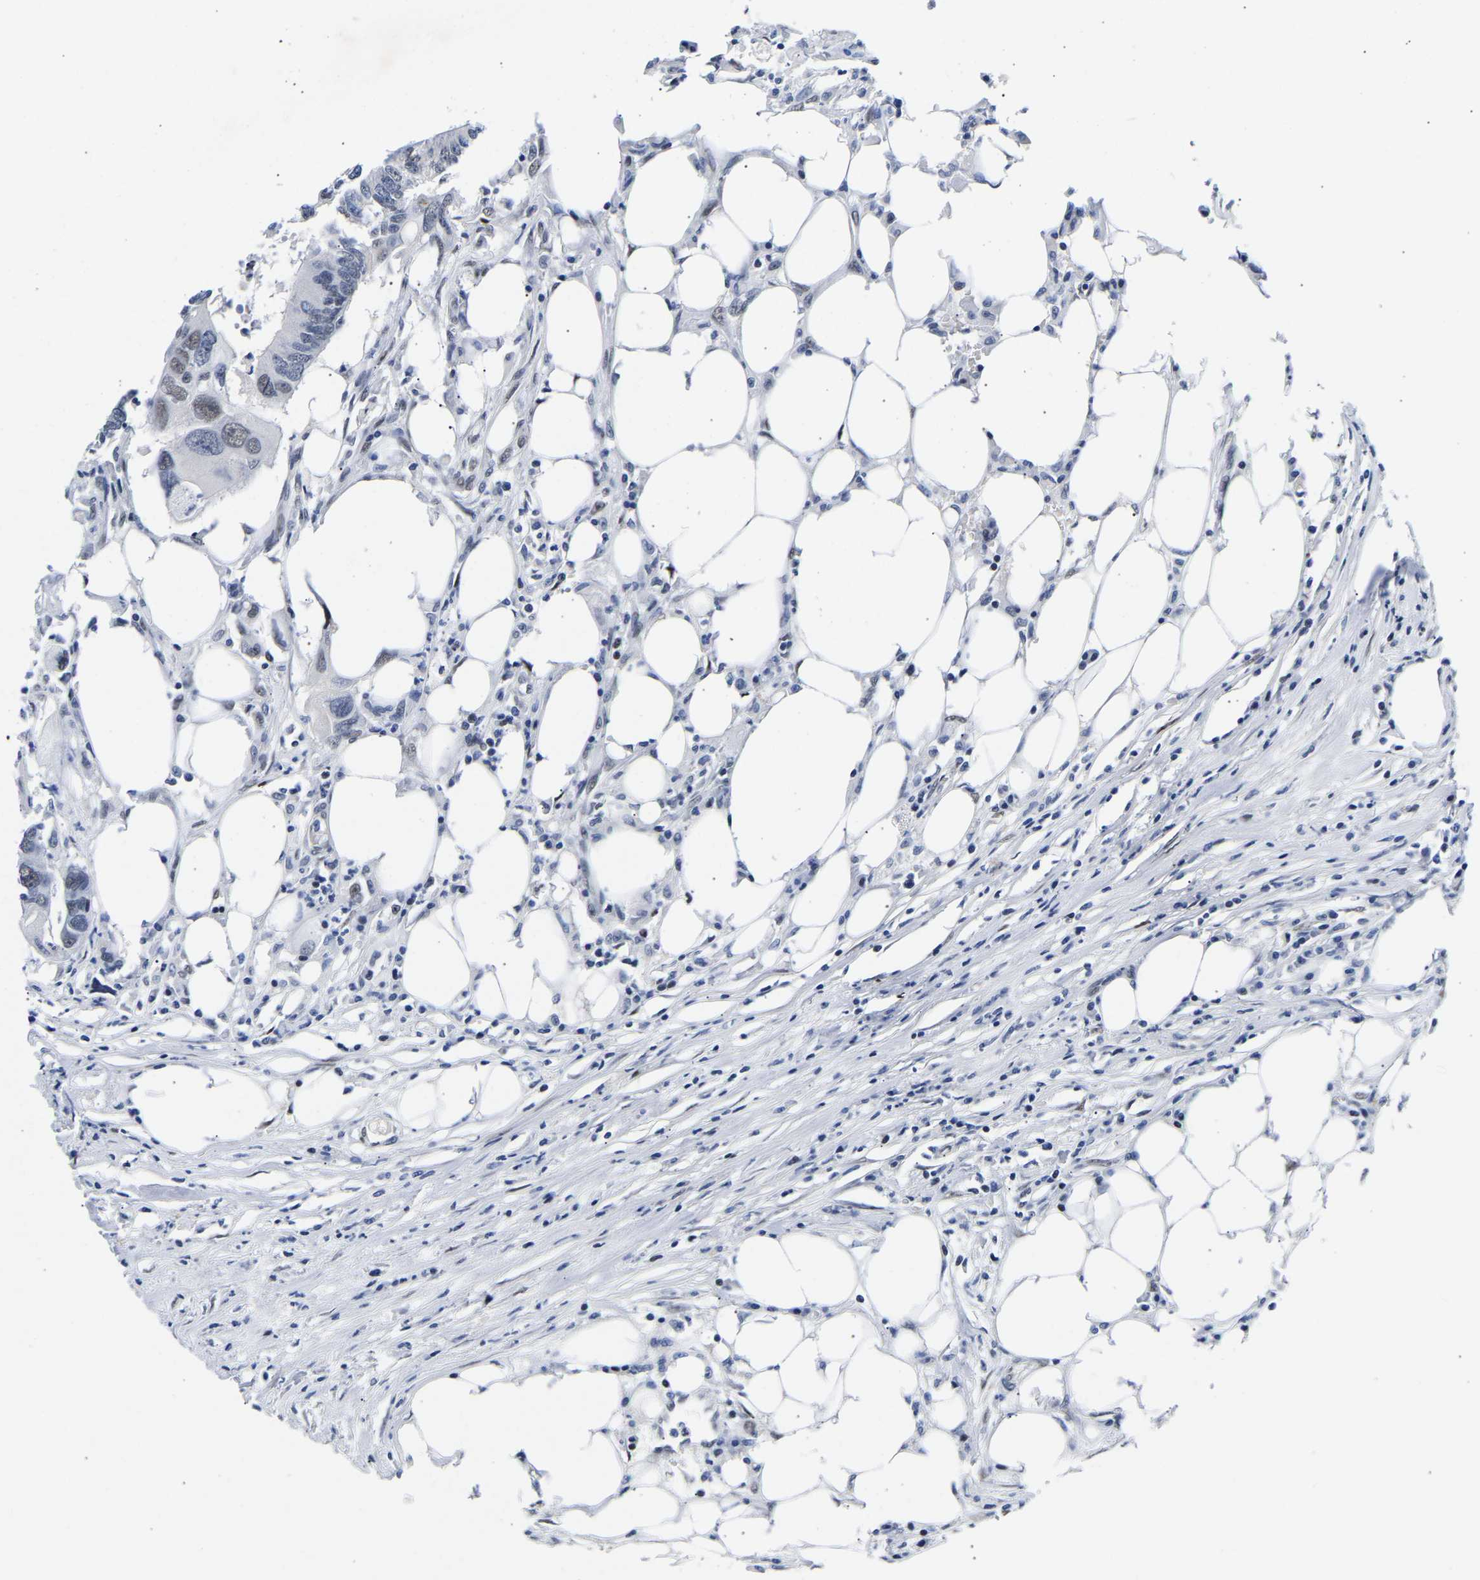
{"staining": {"intensity": "weak", "quantity": "<25%", "location": "nuclear"}, "tissue": "colorectal cancer", "cell_type": "Tumor cells", "image_type": "cancer", "snomed": [{"axis": "morphology", "description": "Adenocarcinoma, NOS"}, {"axis": "topography", "description": "Colon"}], "caption": "Tumor cells are negative for brown protein staining in adenocarcinoma (colorectal).", "gene": "PTRHD1", "patient": {"sex": "male", "age": 71}}